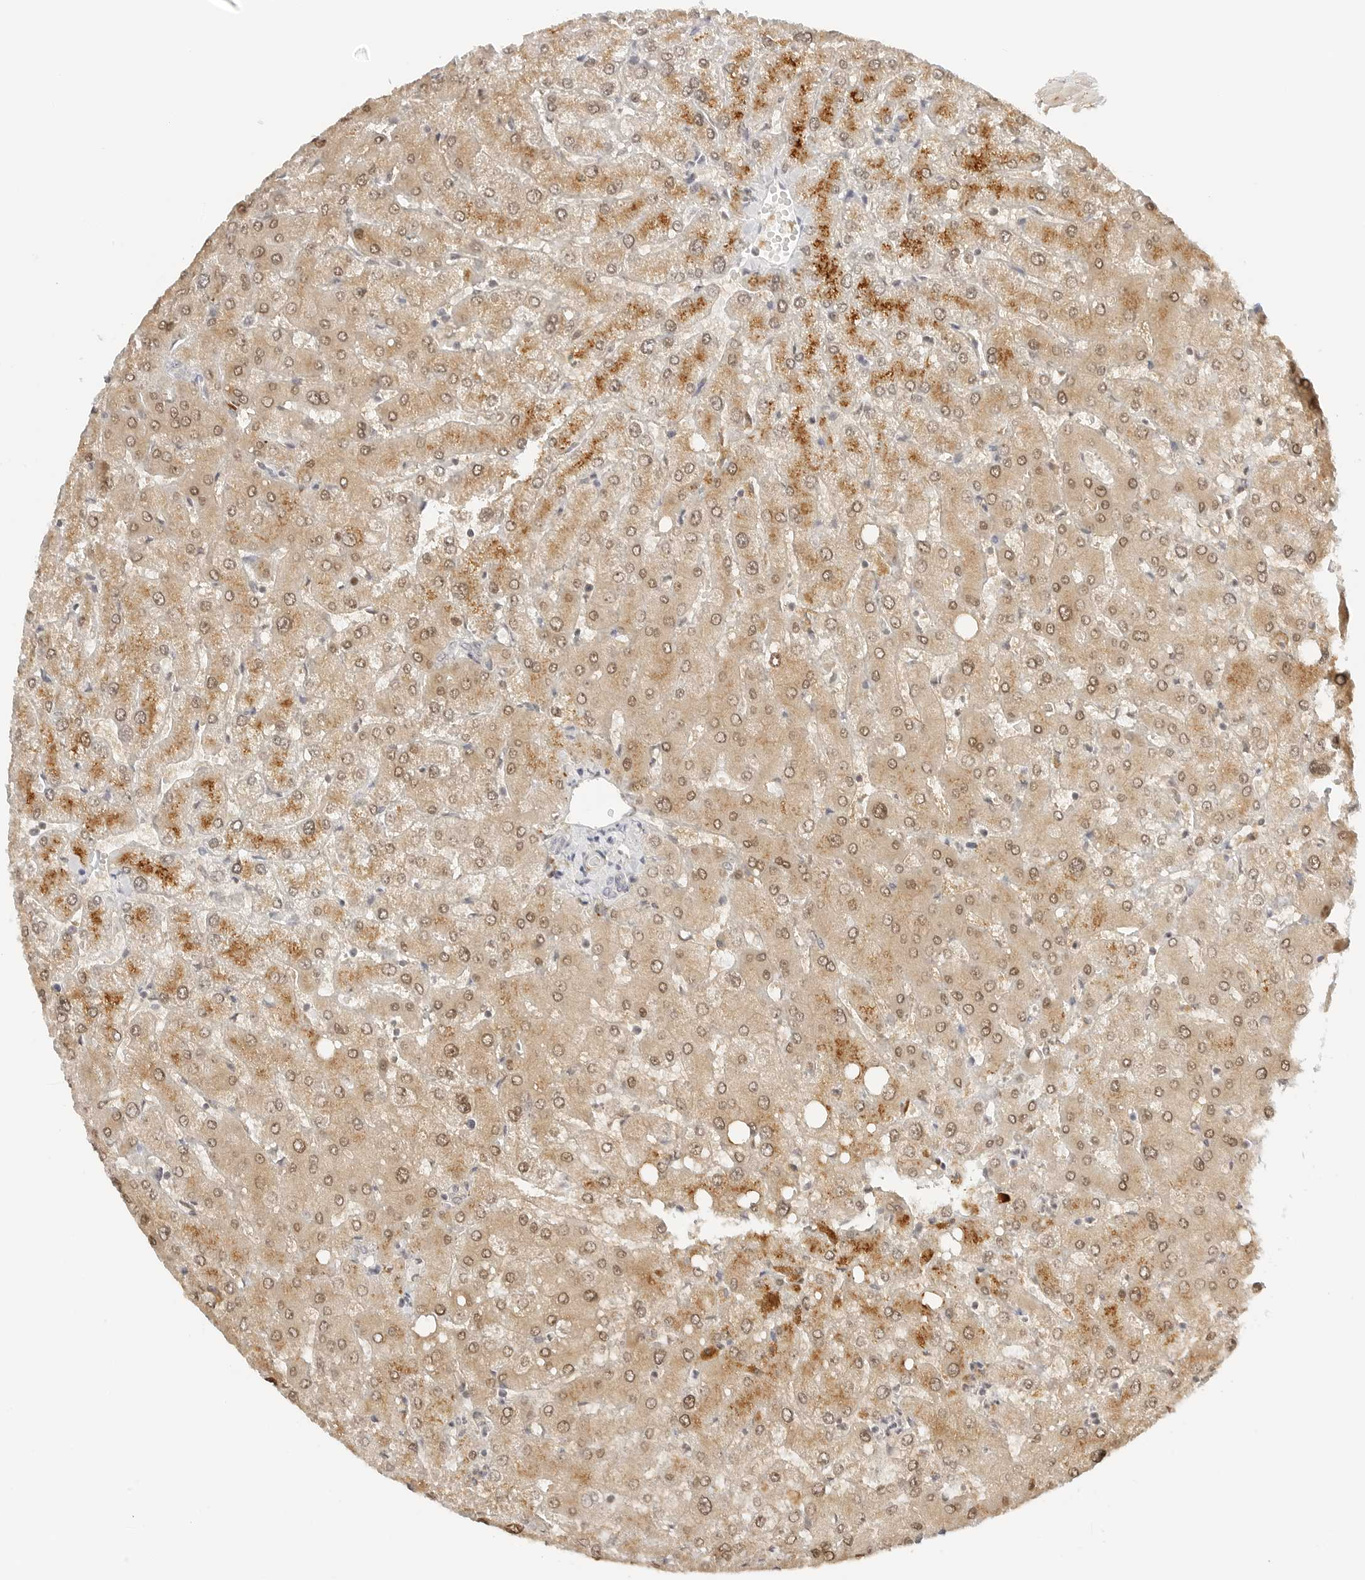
{"staining": {"intensity": "negative", "quantity": "none", "location": "none"}, "tissue": "liver", "cell_type": "Cholangiocytes", "image_type": "normal", "snomed": [{"axis": "morphology", "description": "Normal tissue, NOS"}, {"axis": "topography", "description": "Liver"}], "caption": "An IHC photomicrograph of unremarkable liver is shown. There is no staining in cholangiocytes of liver. The staining was performed using DAB to visualize the protein expression in brown, while the nuclei were stained in blue with hematoxylin (Magnification: 20x).", "gene": "PCDH19", "patient": {"sex": "female", "age": 54}}